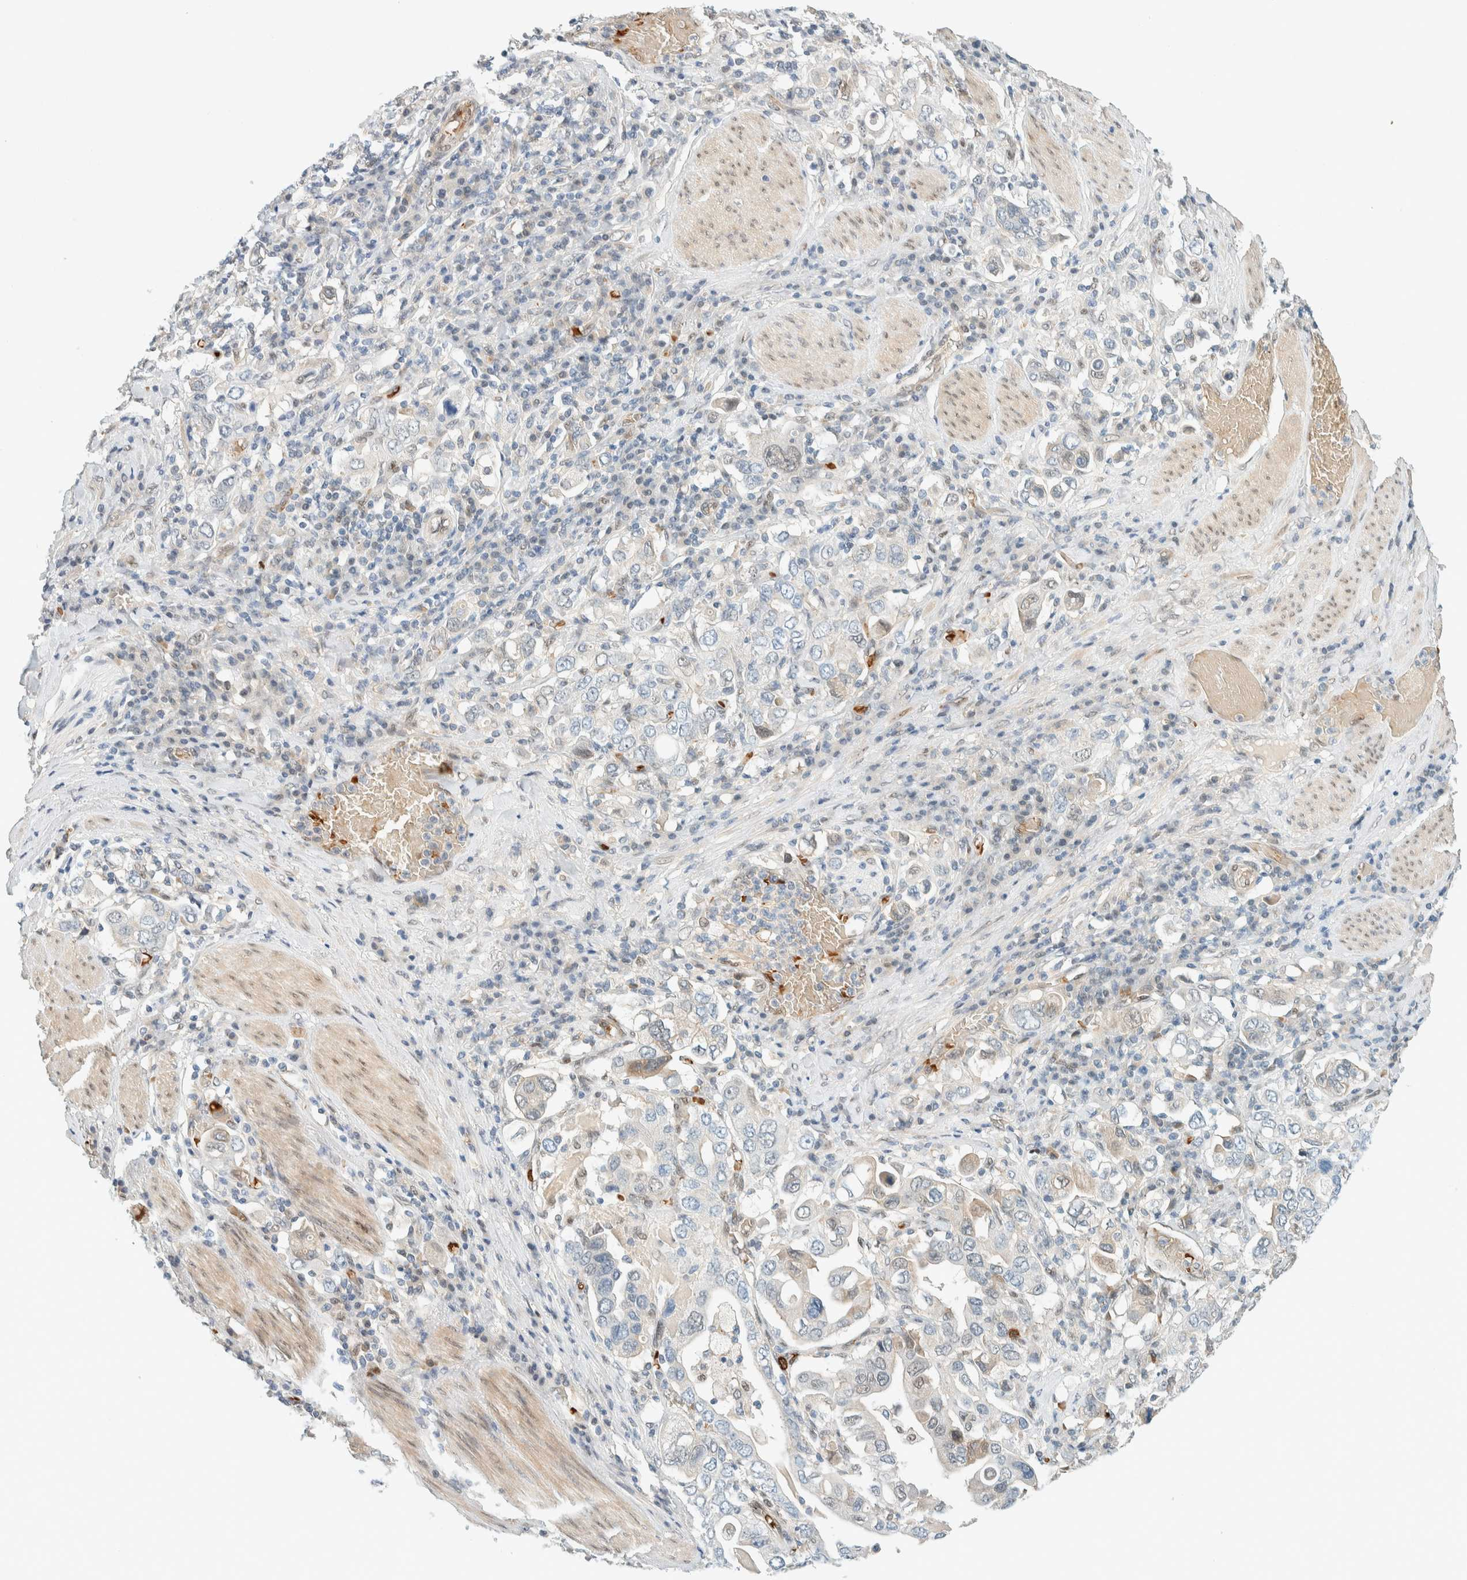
{"staining": {"intensity": "weak", "quantity": "<25%", "location": "nuclear"}, "tissue": "stomach cancer", "cell_type": "Tumor cells", "image_type": "cancer", "snomed": [{"axis": "morphology", "description": "Adenocarcinoma, NOS"}, {"axis": "topography", "description": "Stomach, upper"}], "caption": "Immunohistochemistry (IHC) image of neoplastic tissue: adenocarcinoma (stomach) stained with DAB displays no significant protein staining in tumor cells.", "gene": "TSTD2", "patient": {"sex": "male", "age": 62}}